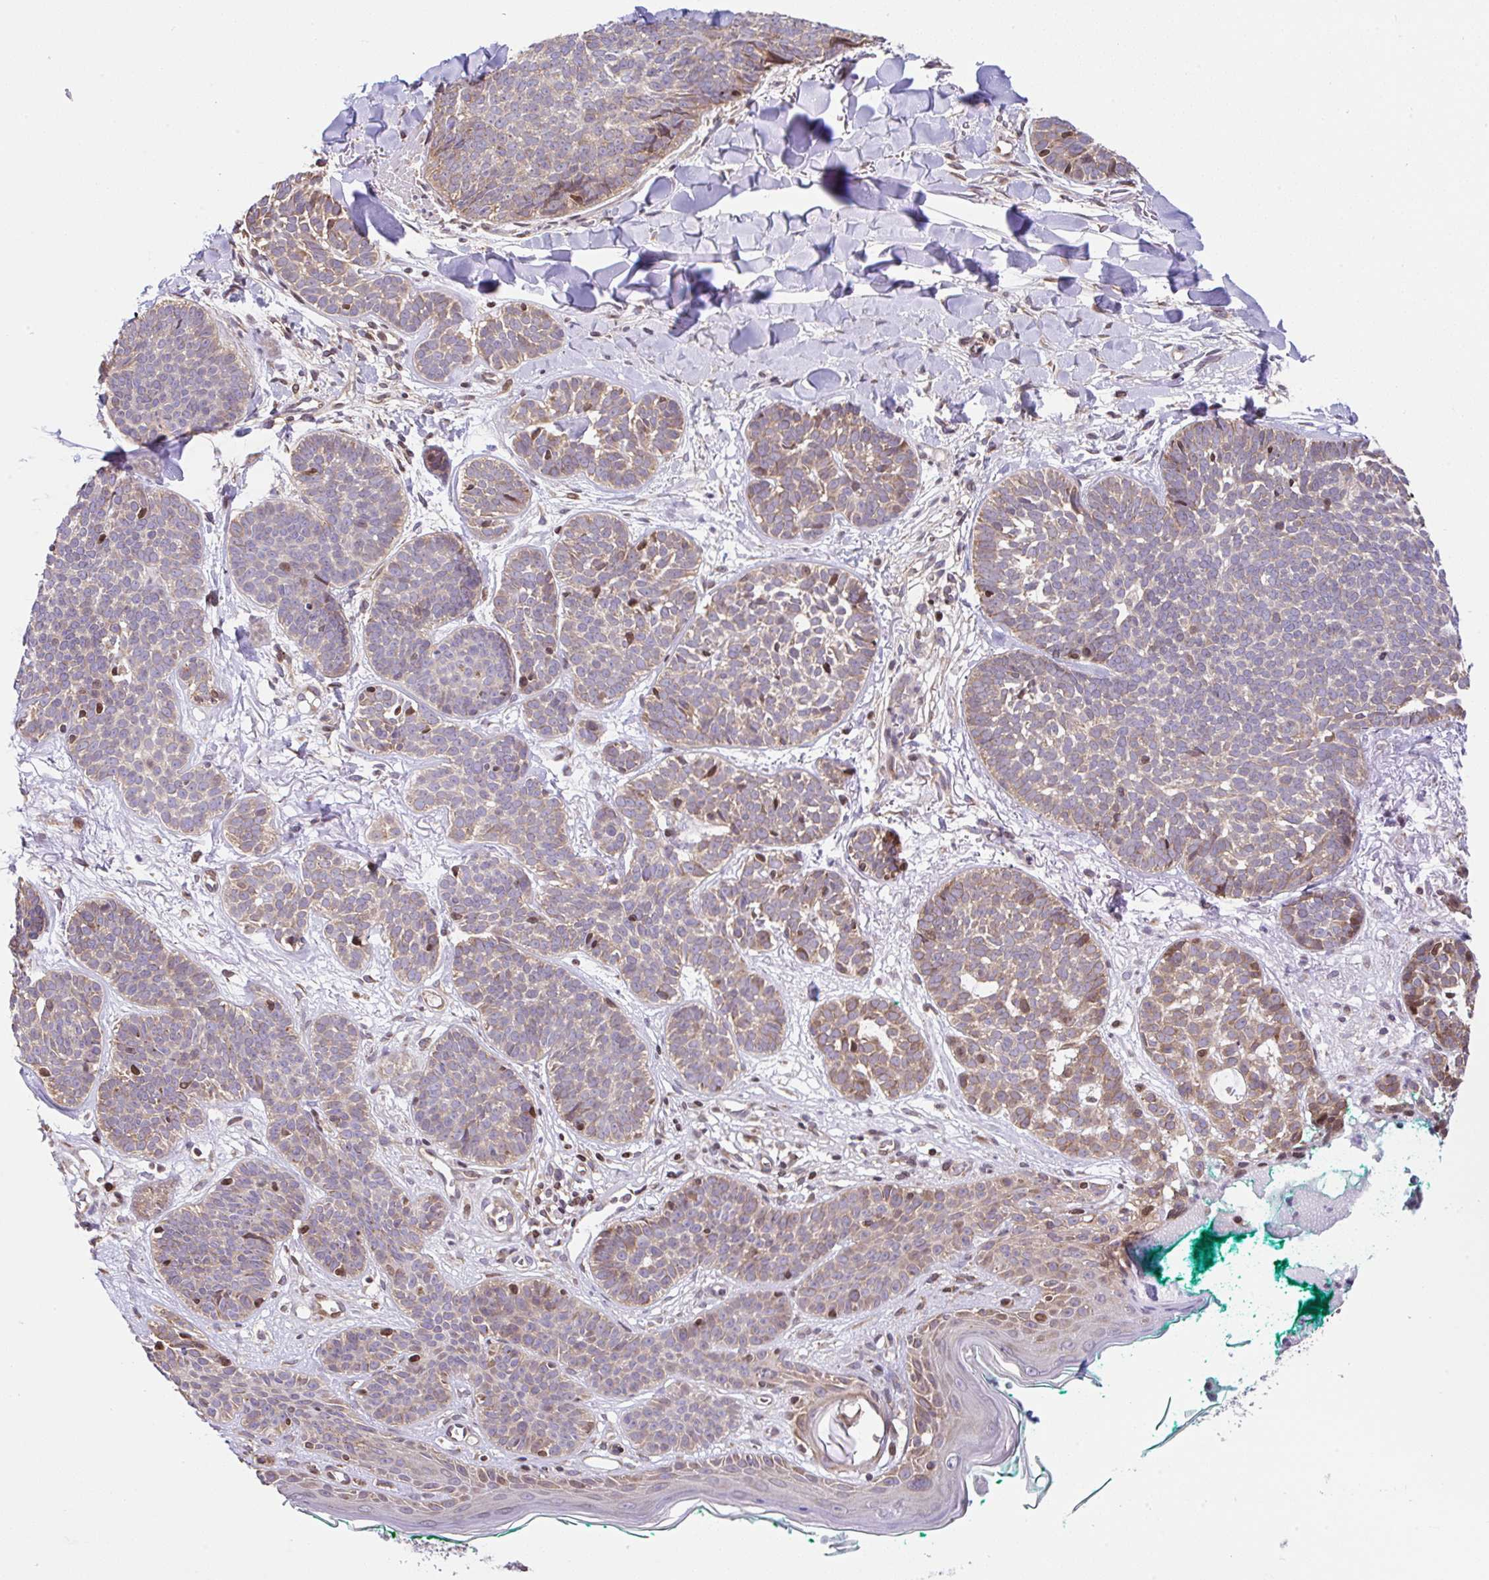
{"staining": {"intensity": "moderate", "quantity": "25%-75%", "location": "cytoplasmic/membranous,nuclear"}, "tissue": "skin cancer", "cell_type": "Tumor cells", "image_type": "cancer", "snomed": [{"axis": "morphology", "description": "Basal cell carcinoma"}, {"axis": "topography", "description": "Skin"}, {"axis": "topography", "description": "Skin of neck"}, {"axis": "topography", "description": "Skin of shoulder"}, {"axis": "topography", "description": "Skin of back"}], "caption": "Tumor cells reveal medium levels of moderate cytoplasmic/membranous and nuclear expression in approximately 25%-75% of cells in skin cancer.", "gene": "FIGNL1", "patient": {"sex": "male", "age": 80}}